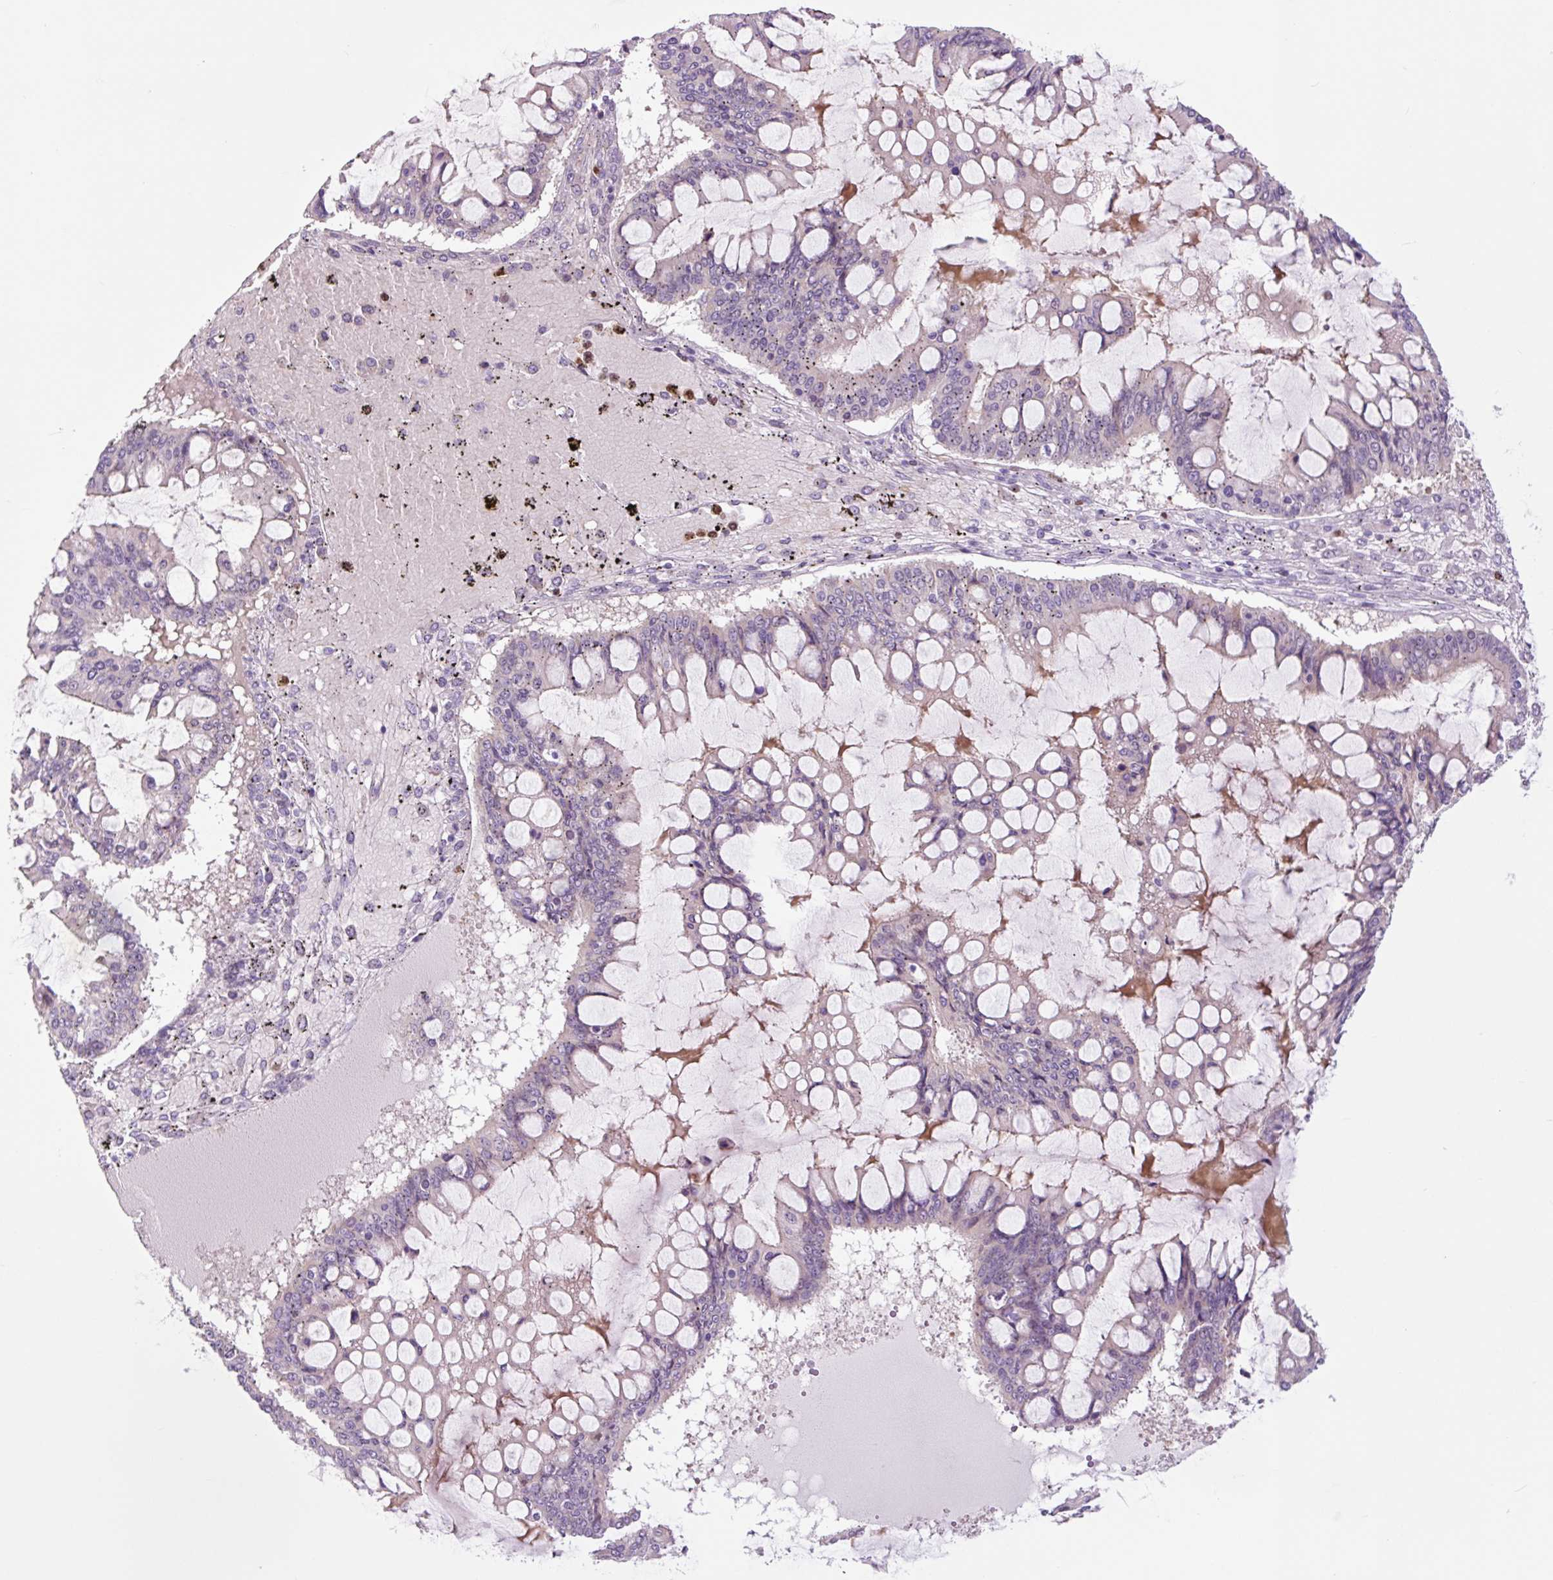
{"staining": {"intensity": "negative", "quantity": "none", "location": "none"}, "tissue": "ovarian cancer", "cell_type": "Tumor cells", "image_type": "cancer", "snomed": [{"axis": "morphology", "description": "Cystadenocarcinoma, mucinous, NOS"}, {"axis": "topography", "description": "Ovary"}], "caption": "Immunohistochemistry image of ovarian cancer (mucinous cystadenocarcinoma) stained for a protein (brown), which demonstrates no expression in tumor cells.", "gene": "SPI1", "patient": {"sex": "female", "age": 73}}